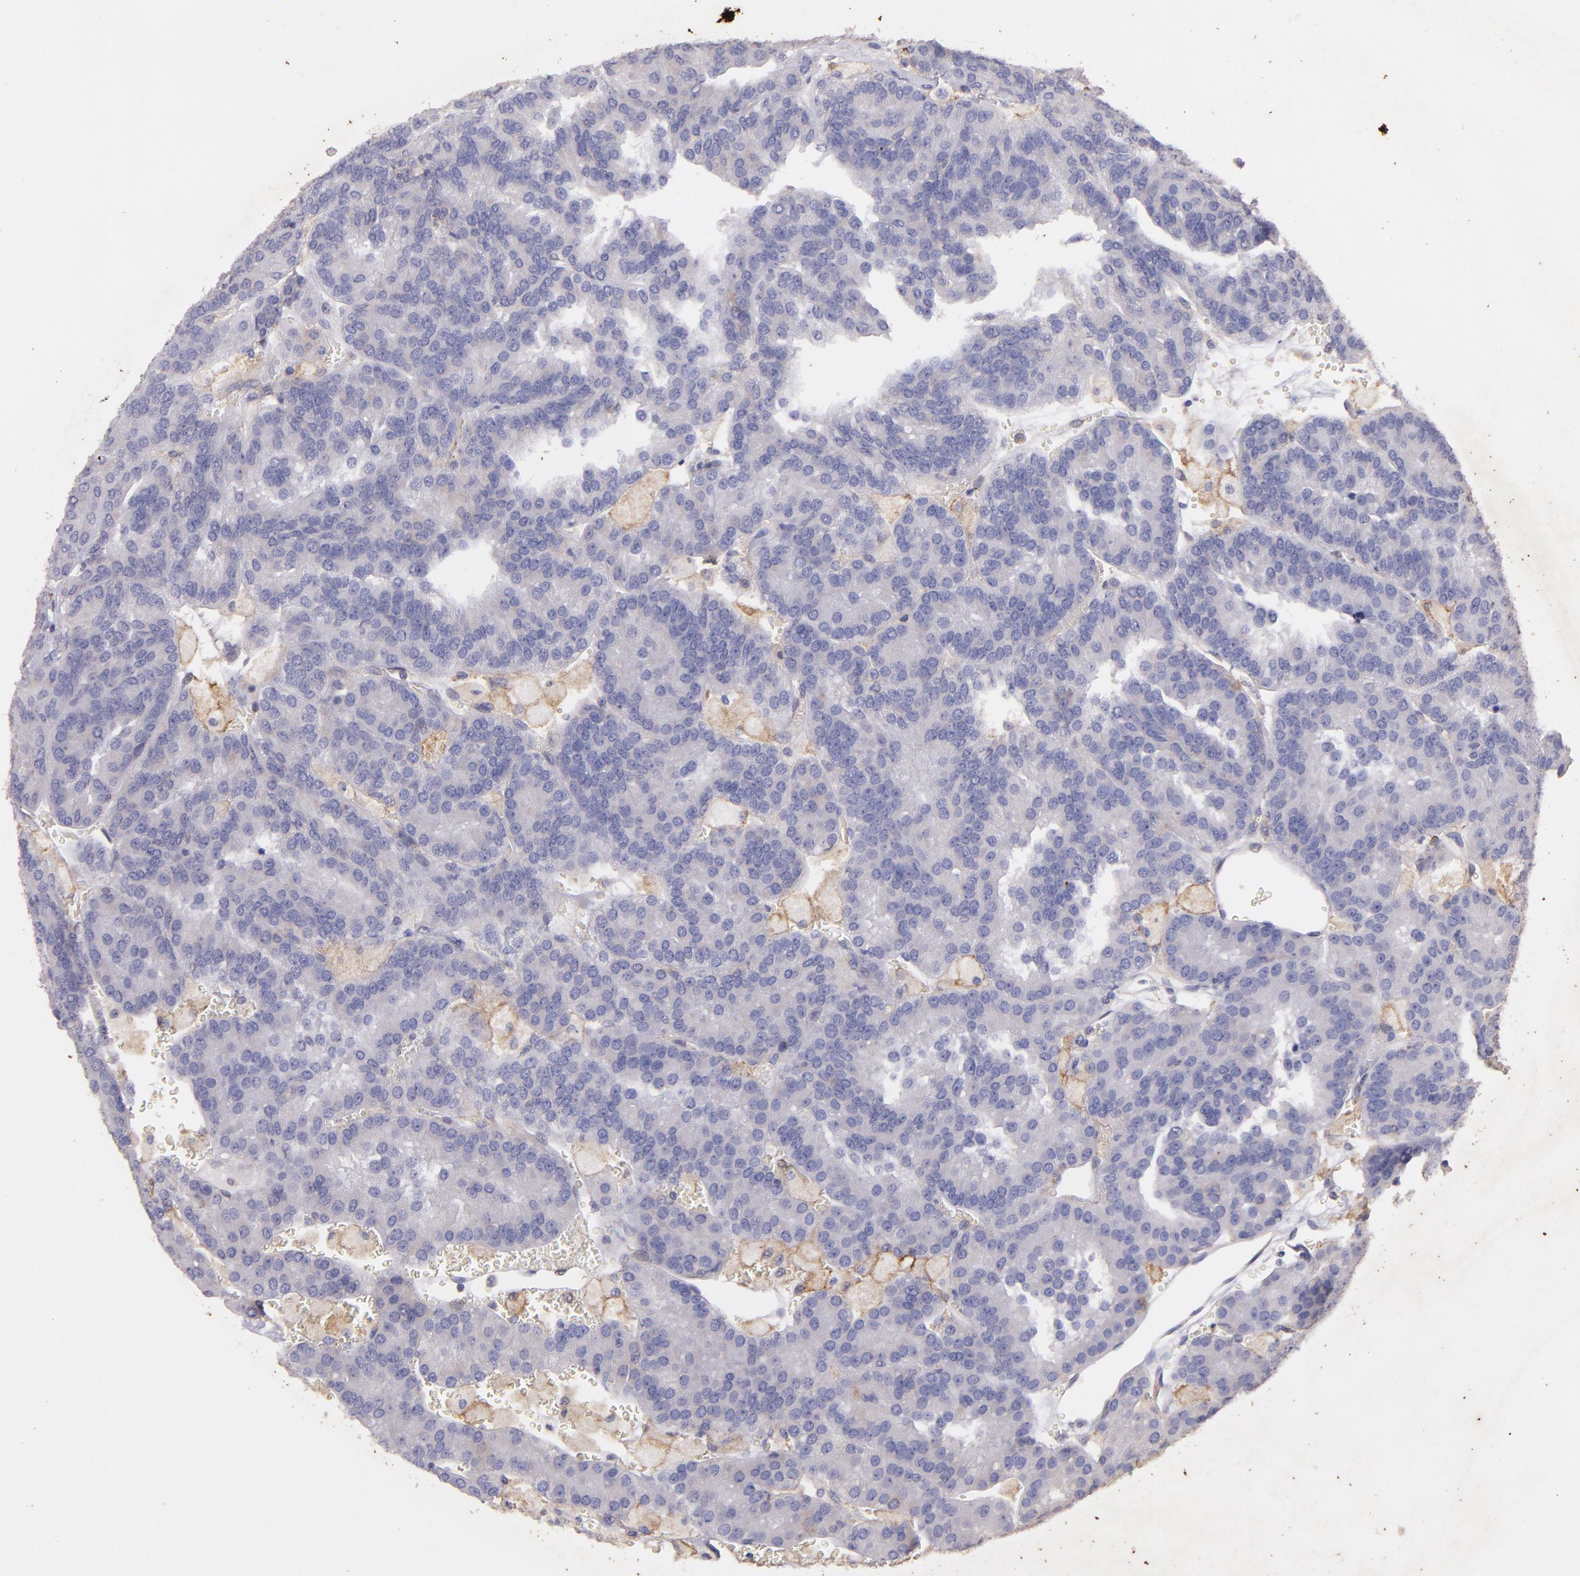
{"staining": {"intensity": "negative", "quantity": "none", "location": "none"}, "tissue": "renal cancer", "cell_type": "Tumor cells", "image_type": "cancer", "snomed": [{"axis": "morphology", "description": "Adenocarcinoma, NOS"}, {"axis": "topography", "description": "Kidney"}], "caption": "Tumor cells show no significant expression in renal cancer.", "gene": "RET", "patient": {"sex": "male", "age": 46}}